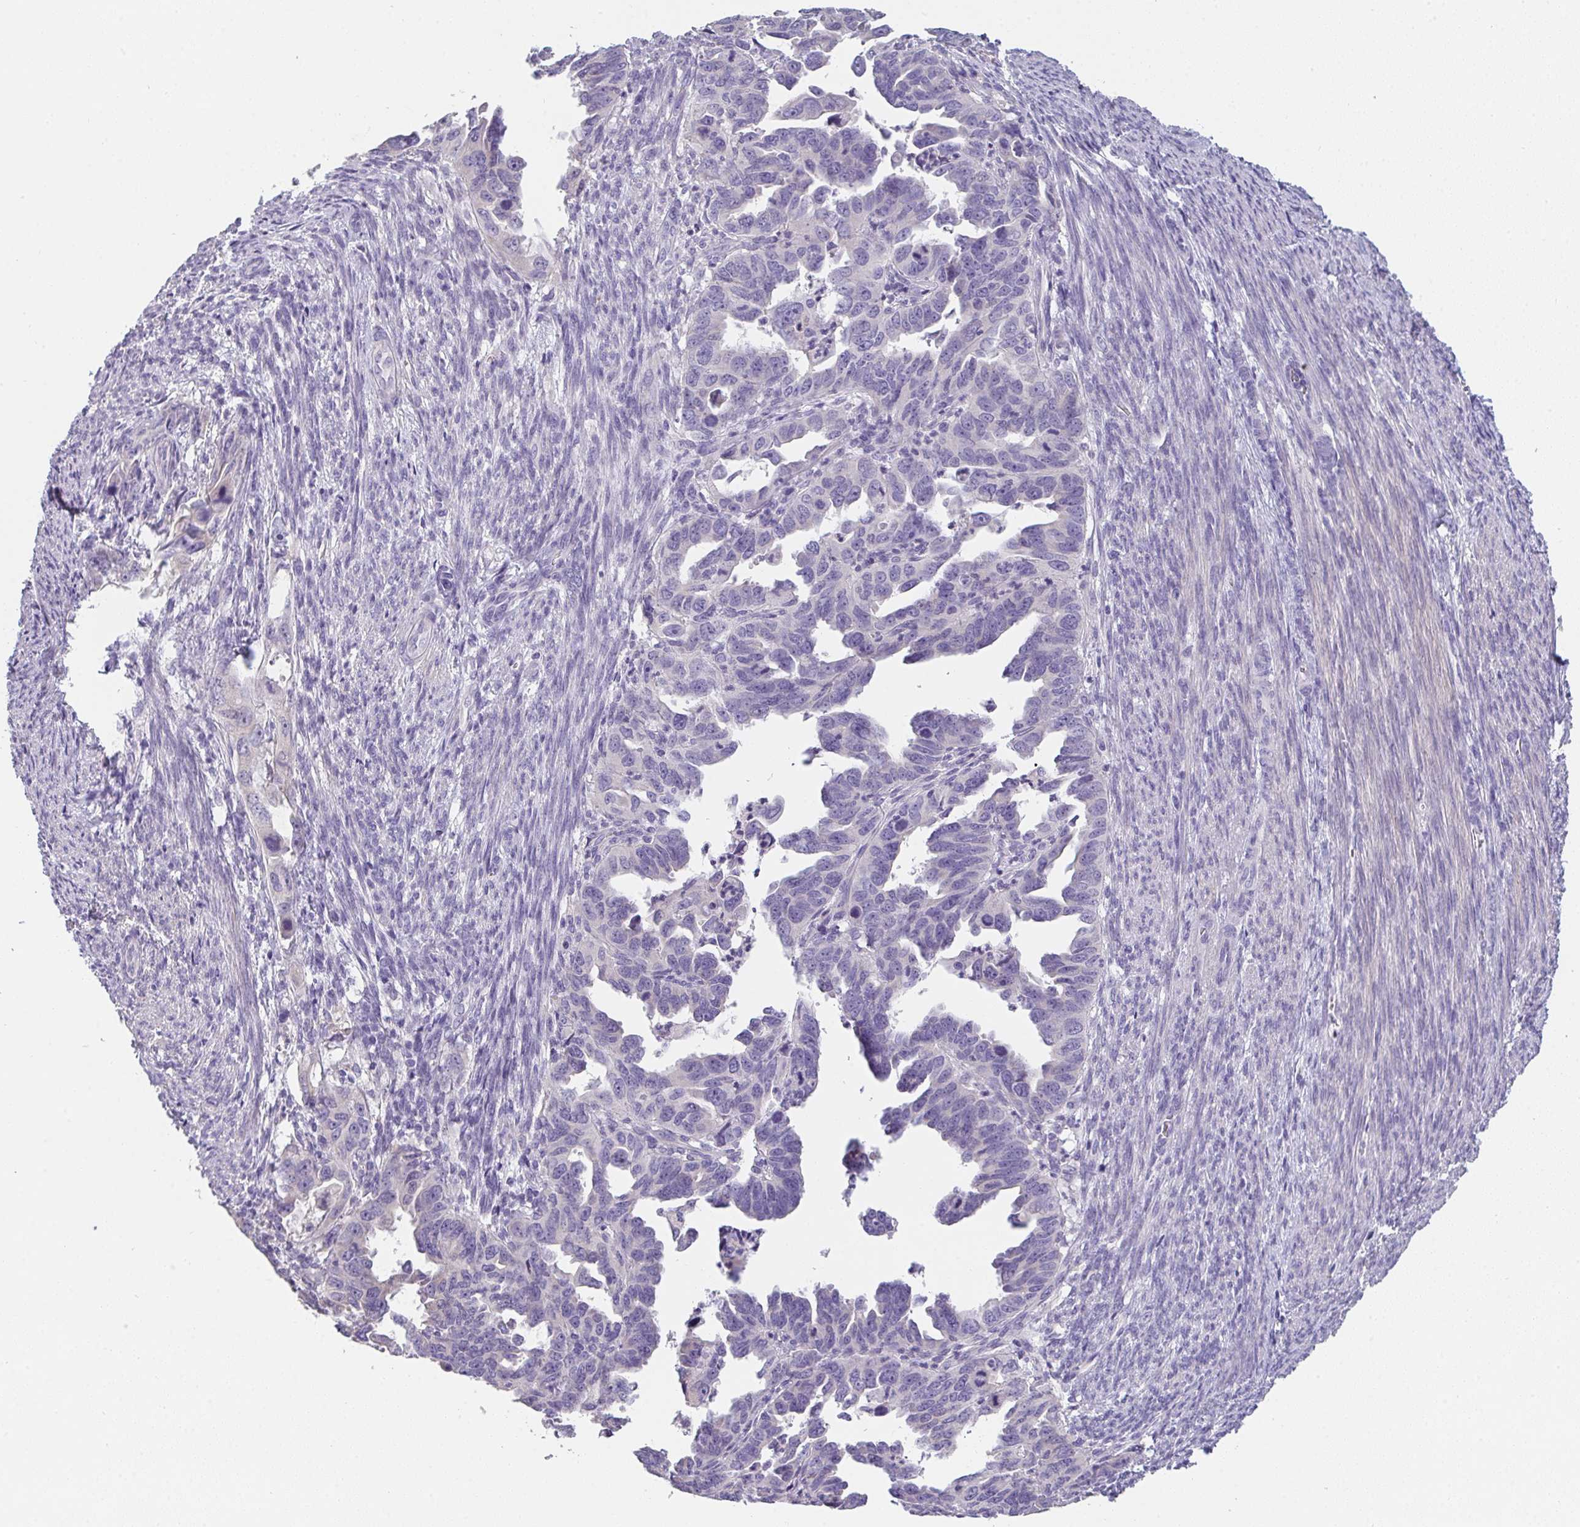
{"staining": {"intensity": "negative", "quantity": "none", "location": "none"}, "tissue": "endometrial cancer", "cell_type": "Tumor cells", "image_type": "cancer", "snomed": [{"axis": "morphology", "description": "Adenocarcinoma, NOS"}, {"axis": "topography", "description": "Endometrium"}], "caption": "Immunohistochemistry (IHC) of human endometrial cancer displays no expression in tumor cells.", "gene": "ZNF215", "patient": {"sex": "female", "age": 65}}